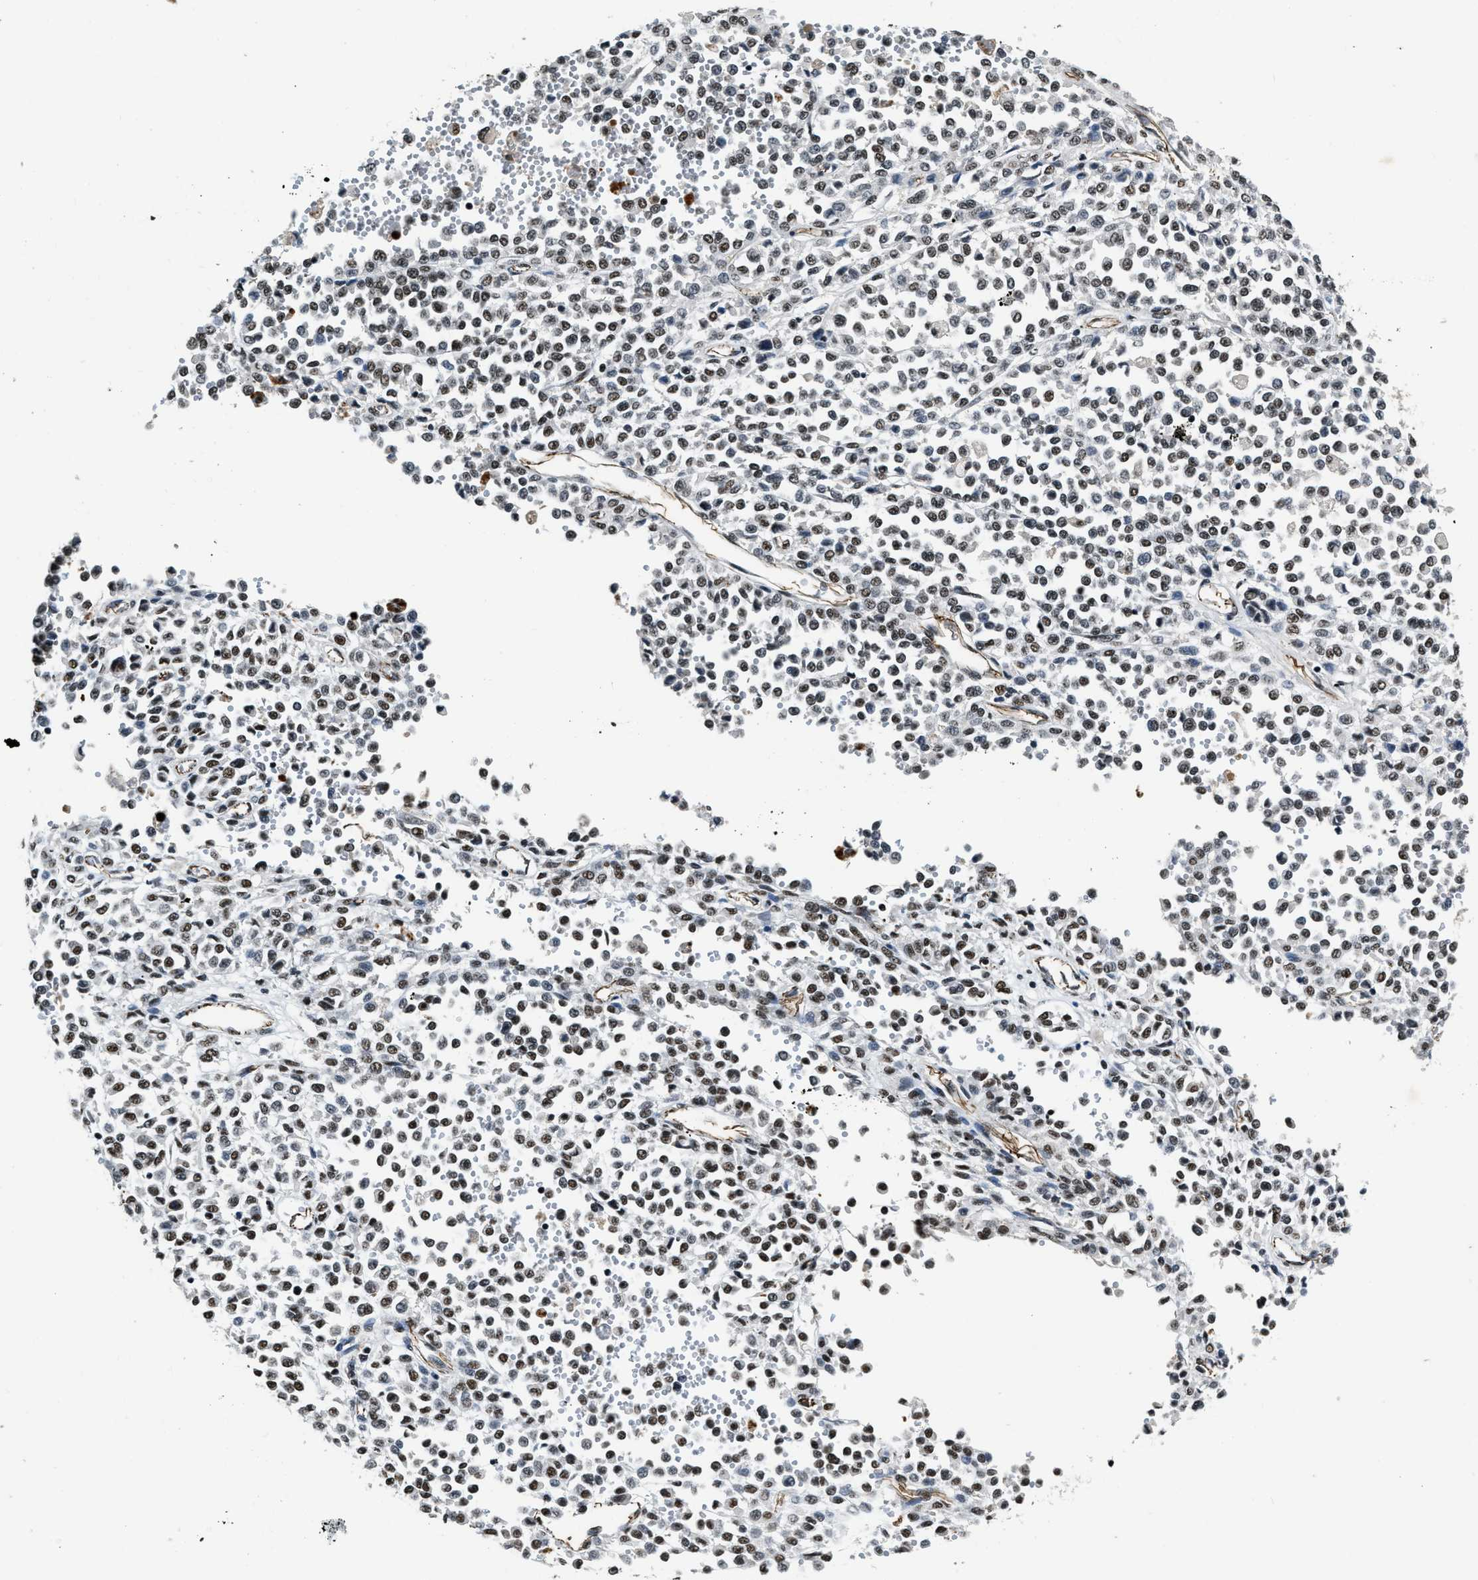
{"staining": {"intensity": "weak", "quantity": ">75%", "location": "nuclear"}, "tissue": "melanoma", "cell_type": "Tumor cells", "image_type": "cancer", "snomed": [{"axis": "morphology", "description": "Malignant melanoma, Metastatic site"}, {"axis": "topography", "description": "Pancreas"}], "caption": "IHC (DAB (3,3'-diaminobenzidine)) staining of human melanoma demonstrates weak nuclear protein positivity in about >75% of tumor cells.", "gene": "CCNE1", "patient": {"sex": "female", "age": 30}}